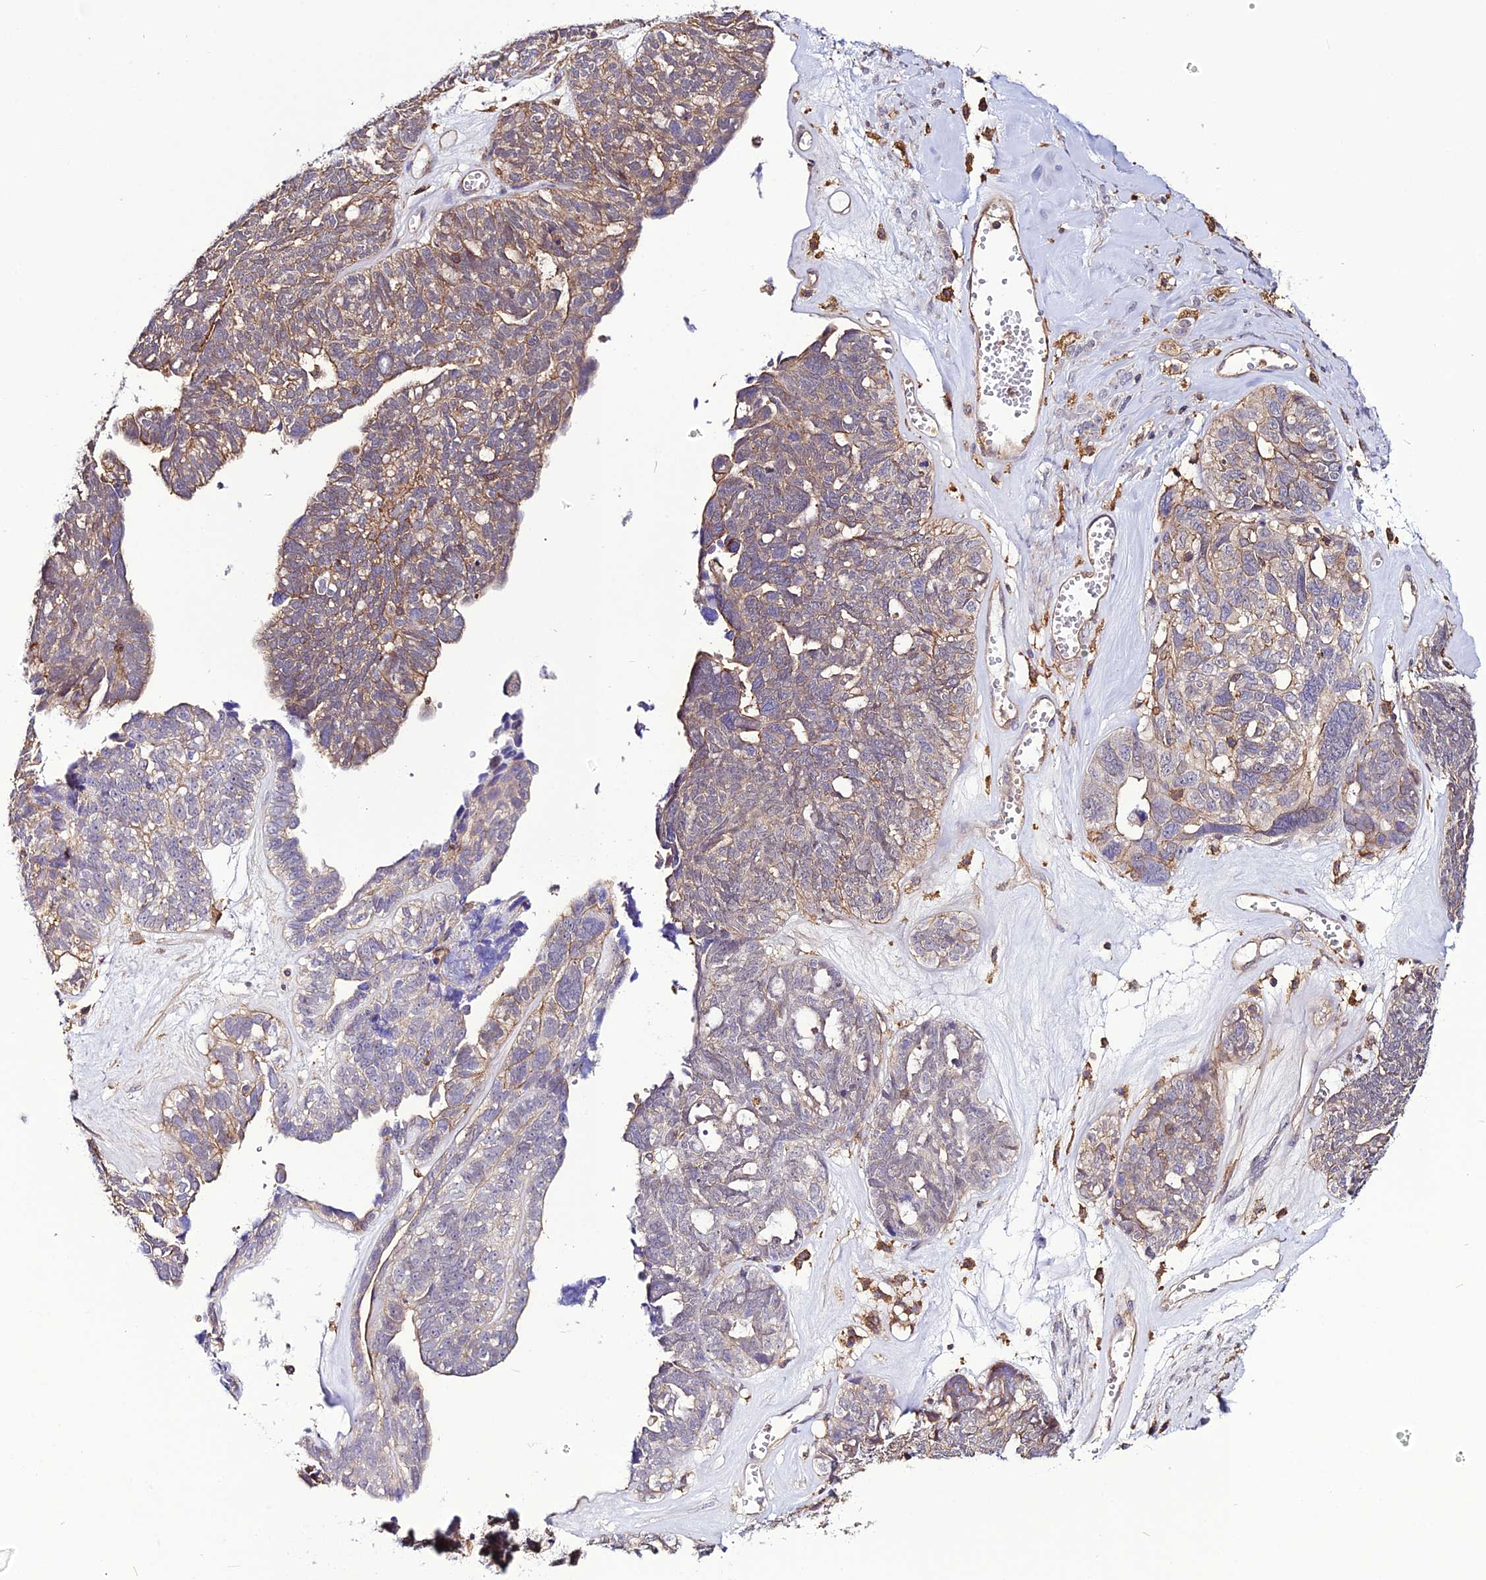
{"staining": {"intensity": "moderate", "quantity": "25%-75%", "location": "cytoplasmic/membranous"}, "tissue": "ovarian cancer", "cell_type": "Tumor cells", "image_type": "cancer", "snomed": [{"axis": "morphology", "description": "Cystadenocarcinoma, serous, NOS"}, {"axis": "topography", "description": "Ovary"}], "caption": "IHC (DAB) staining of ovarian cancer (serous cystadenocarcinoma) reveals moderate cytoplasmic/membranous protein staining in about 25%-75% of tumor cells. (IHC, brightfield microscopy, high magnification).", "gene": "USP17L15", "patient": {"sex": "female", "age": 79}}